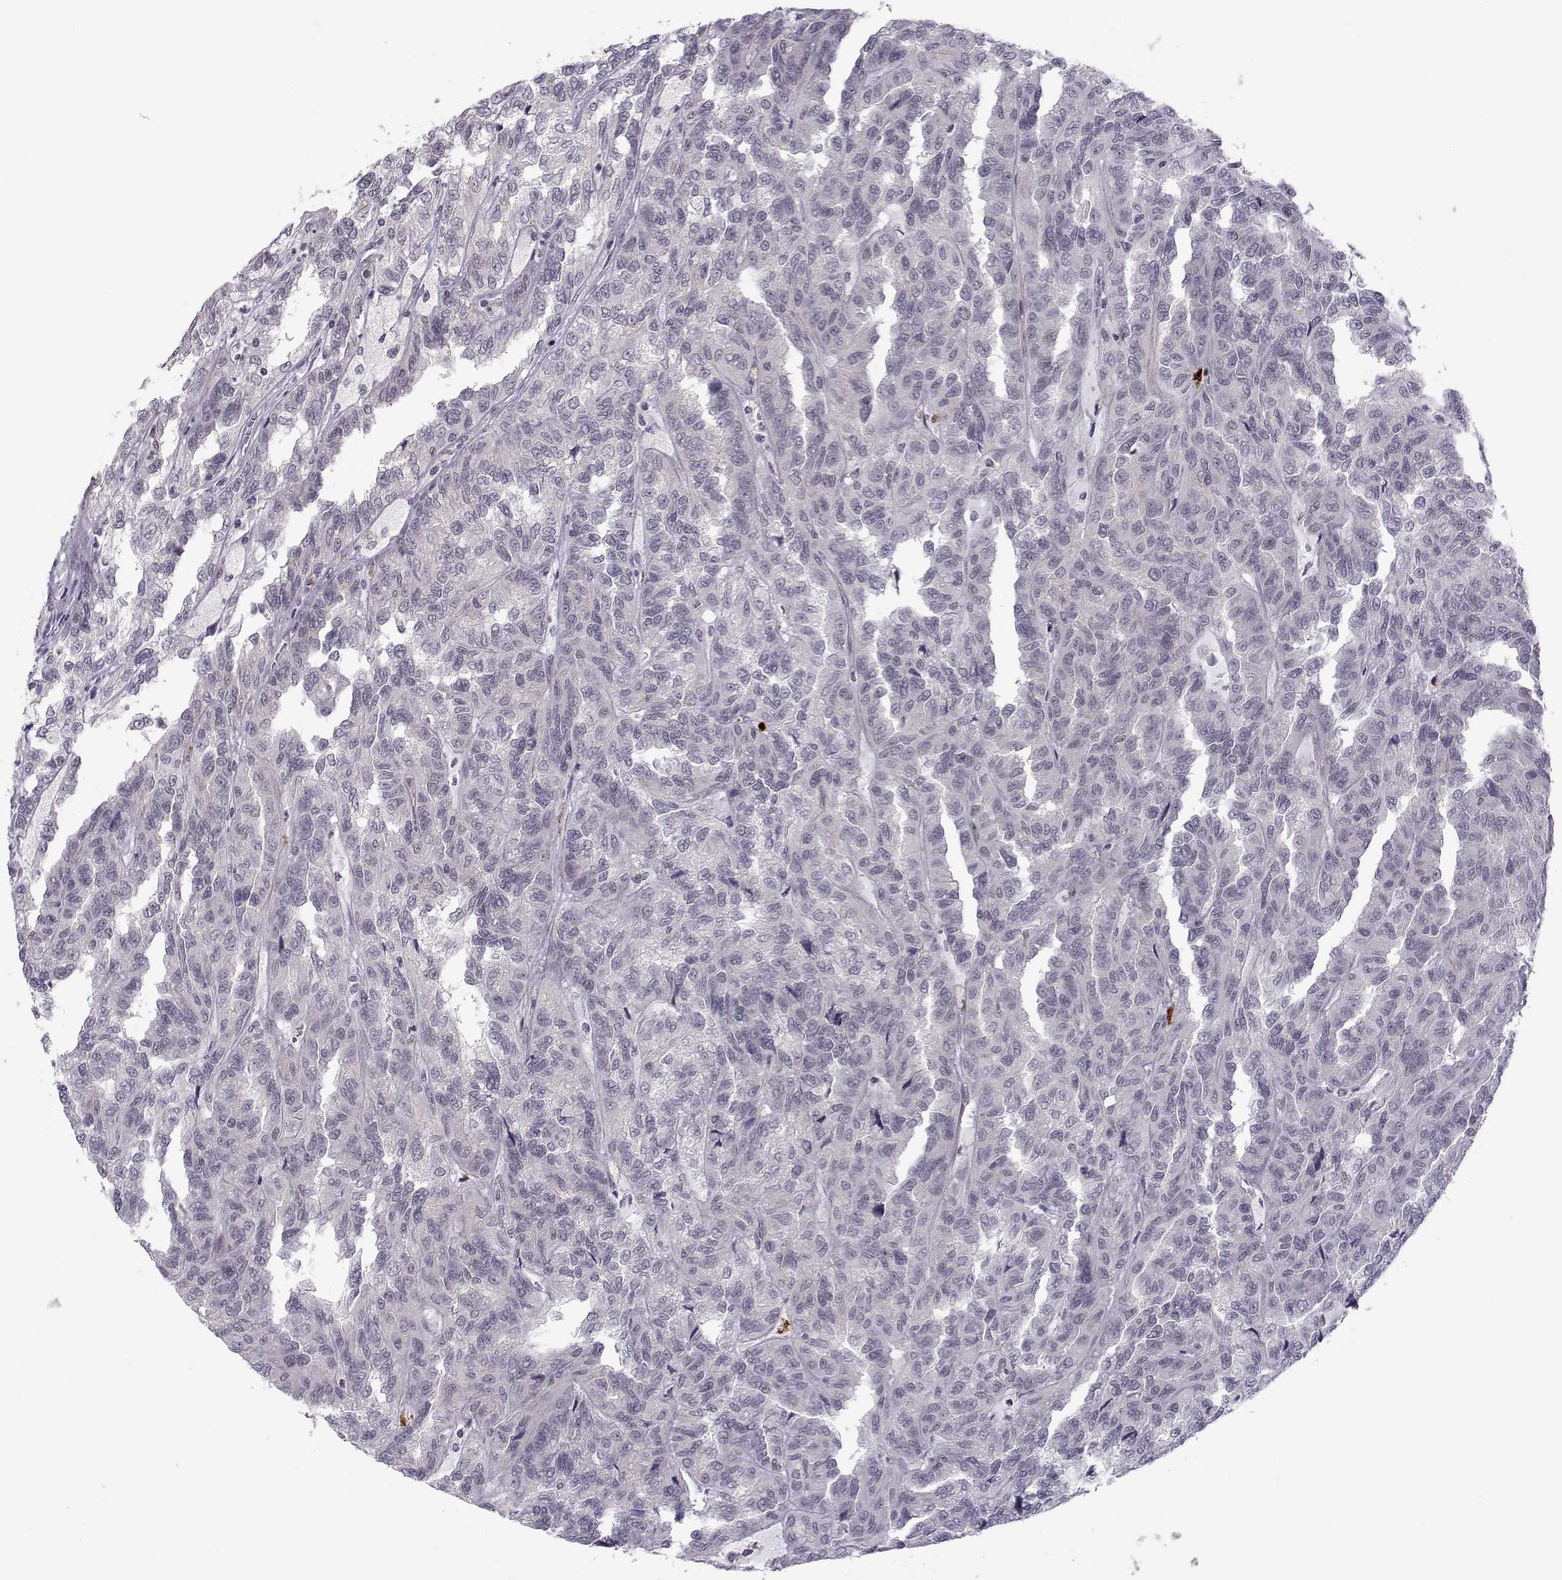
{"staining": {"intensity": "negative", "quantity": "none", "location": "none"}, "tissue": "renal cancer", "cell_type": "Tumor cells", "image_type": "cancer", "snomed": [{"axis": "morphology", "description": "Adenocarcinoma, NOS"}, {"axis": "topography", "description": "Kidney"}], "caption": "Protein analysis of renal adenocarcinoma shows no significant expression in tumor cells.", "gene": "KIF13B", "patient": {"sex": "male", "age": 79}}